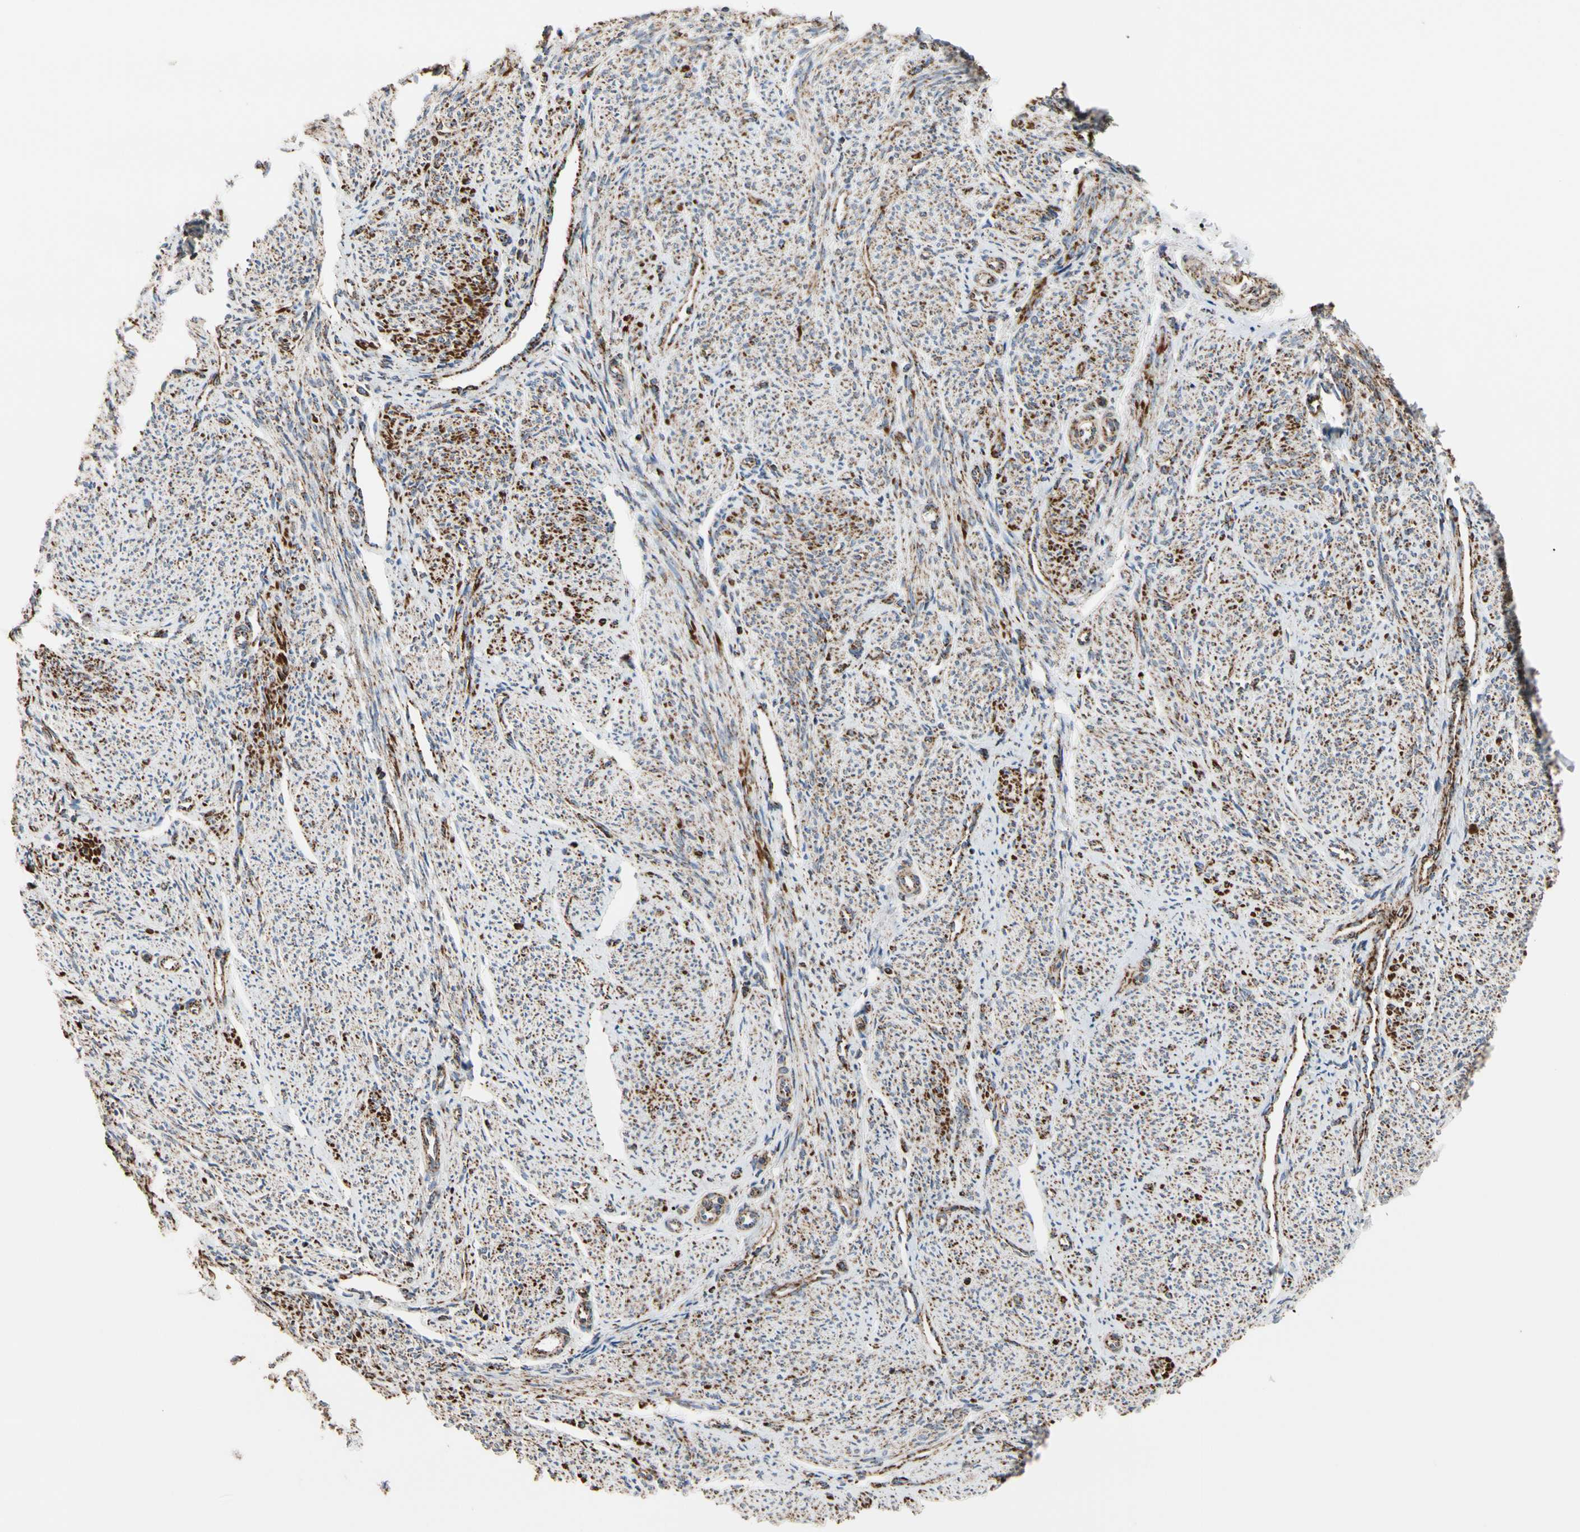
{"staining": {"intensity": "moderate", "quantity": ">75%", "location": "cytoplasmic/membranous"}, "tissue": "smooth muscle", "cell_type": "Smooth muscle cells", "image_type": "normal", "snomed": [{"axis": "morphology", "description": "Normal tissue, NOS"}, {"axis": "topography", "description": "Smooth muscle"}], "caption": "Smooth muscle stained with immunohistochemistry displays moderate cytoplasmic/membranous positivity in approximately >75% of smooth muscle cells. Ihc stains the protein of interest in brown and the nuclei are stained blue.", "gene": "FAM110B", "patient": {"sex": "female", "age": 65}}